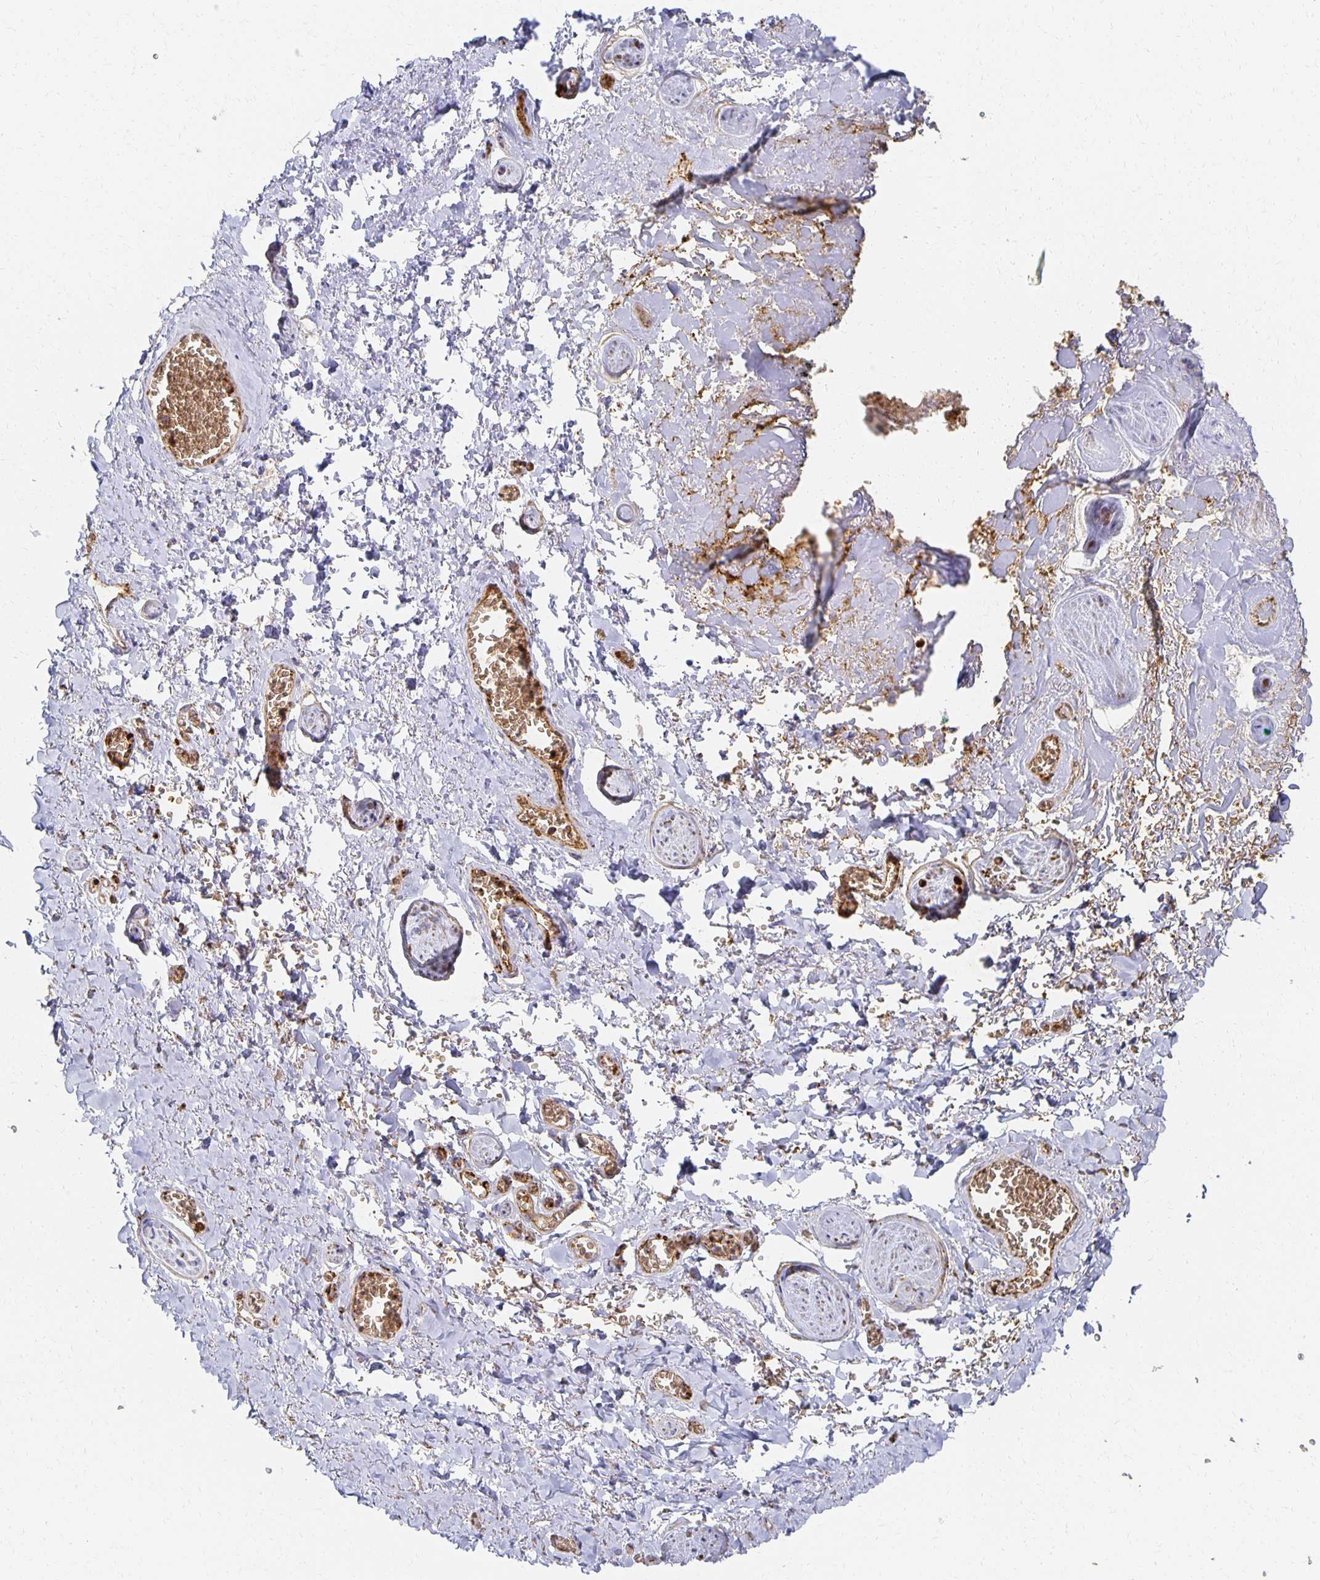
{"staining": {"intensity": "negative", "quantity": "none", "location": "none"}, "tissue": "adipose tissue", "cell_type": "Adipocytes", "image_type": "normal", "snomed": [{"axis": "morphology", "description": "Normal tissue, NOS"}, {"axis": "topography", "description": "Vulva"}, {"axis": "topography", "description": "Peripheral nerve tissue"}], "caption": "Immunohistochemistry image of benign adipose tissue: adipose tissue stained with DAB (3,3'-diaminobenzidine) shows no significant protein positivity in adipocytes.", "gene": "TAAR1", "patient": {"sex": "female", "age": 66}}